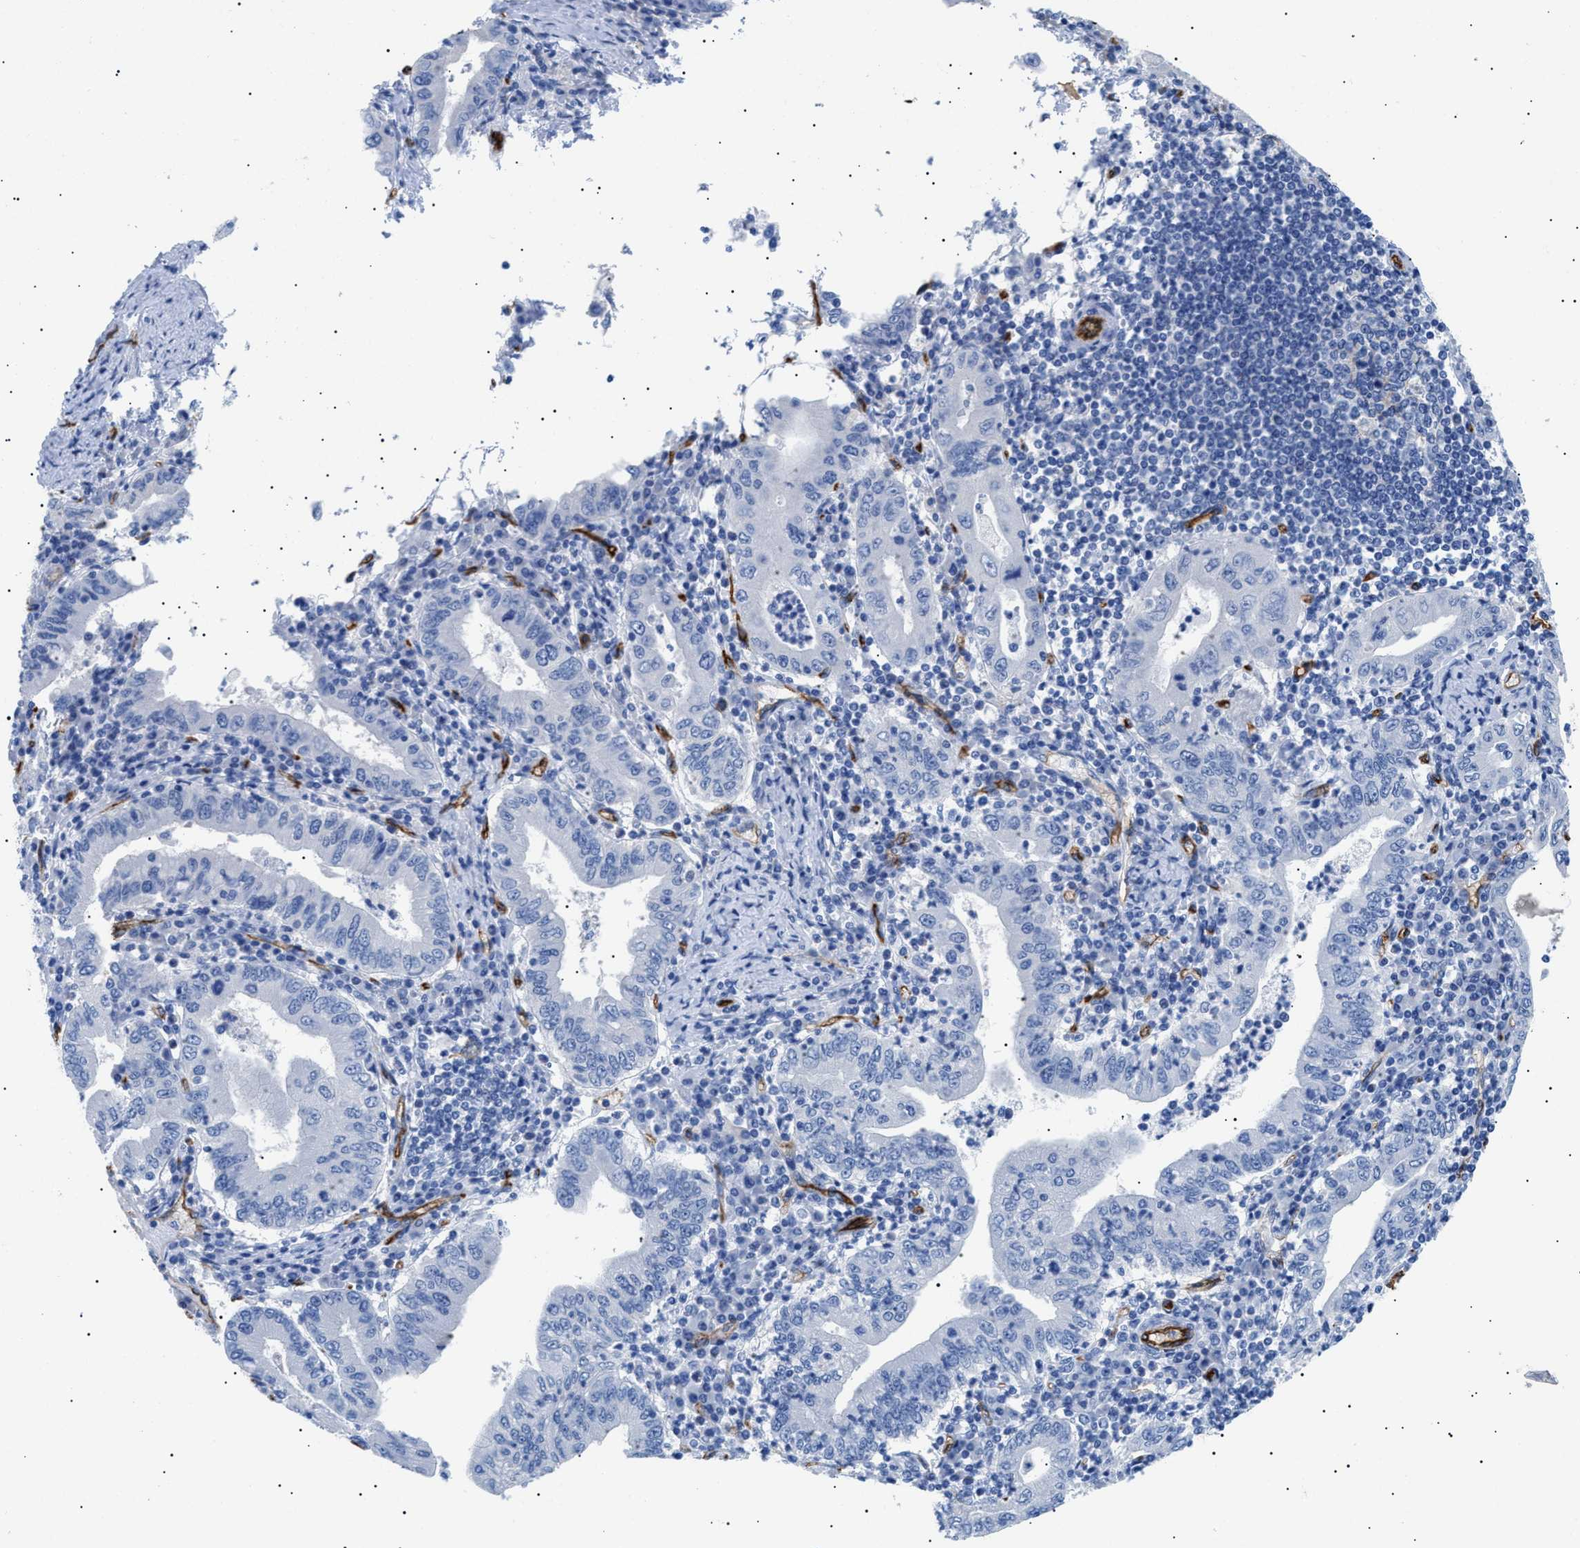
{"staining": {"intensity": "negative", "quantity": "none", "location": "none"}, "tissue": "stomach cancer", "cell_type": "Tumor cells", "image_type": "cancer", "snomed": [{"axis": "morphology", "description": "Normal tissue, NOS"}, {"axis": "morphology", "description": "Adenocarcinoma, NOS"}, {"axis": "topography", "description": "Esophagus"}, {"axis": "topography", "description": "Stomach, upper"}, {"axis": "topography", "description": "Peripheral nerve tissue"}], "caption": "A high-resolution histopathology image shows immunohistochemistry staining of stomach cancer, which exhibits no significant staining in tumor cells. (DAB immunohistochemistry, high magnification).", "gene": "PODXL", "patient": {"sex": "male", "age": 62}}